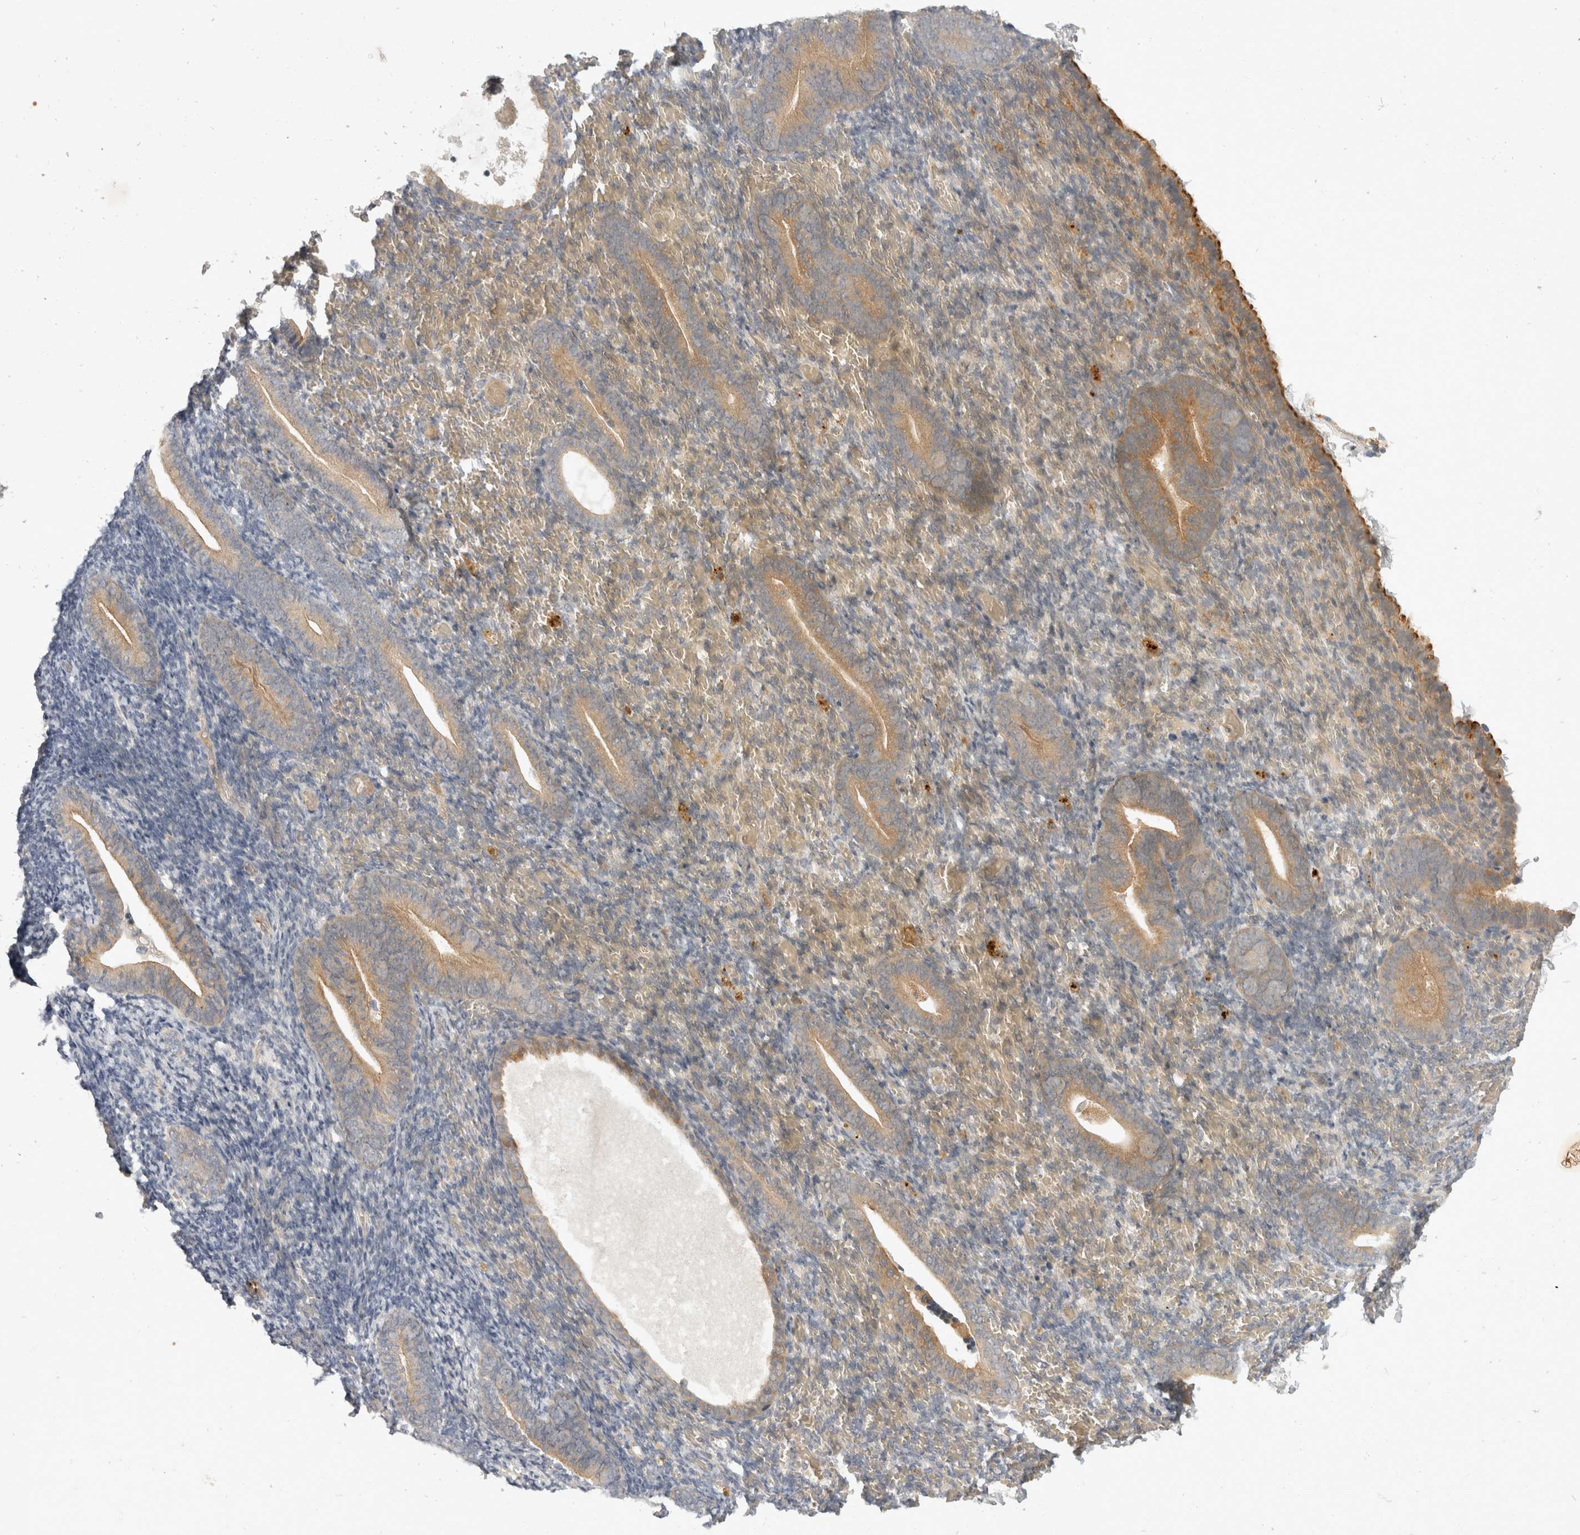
{"staining": {"intensity": "negative", "quantity": "none", "location": "none"}, "tissue": "endometrium", "cell_type": "Cells in endometrial stroma", "image_type": "normal", "snomed": [{"axis": "morphology", "description": "Normal tissue, NOS"}, {"axis": "topography", "description": "Endometrium"}], "caption": "Immunohistochemistry (IHC) of unremarkable endometrium shows no positivity in cells in endometrial stroma.", "gene": "TOM1L2", "patient": {"sex": "female", "age": 51}}